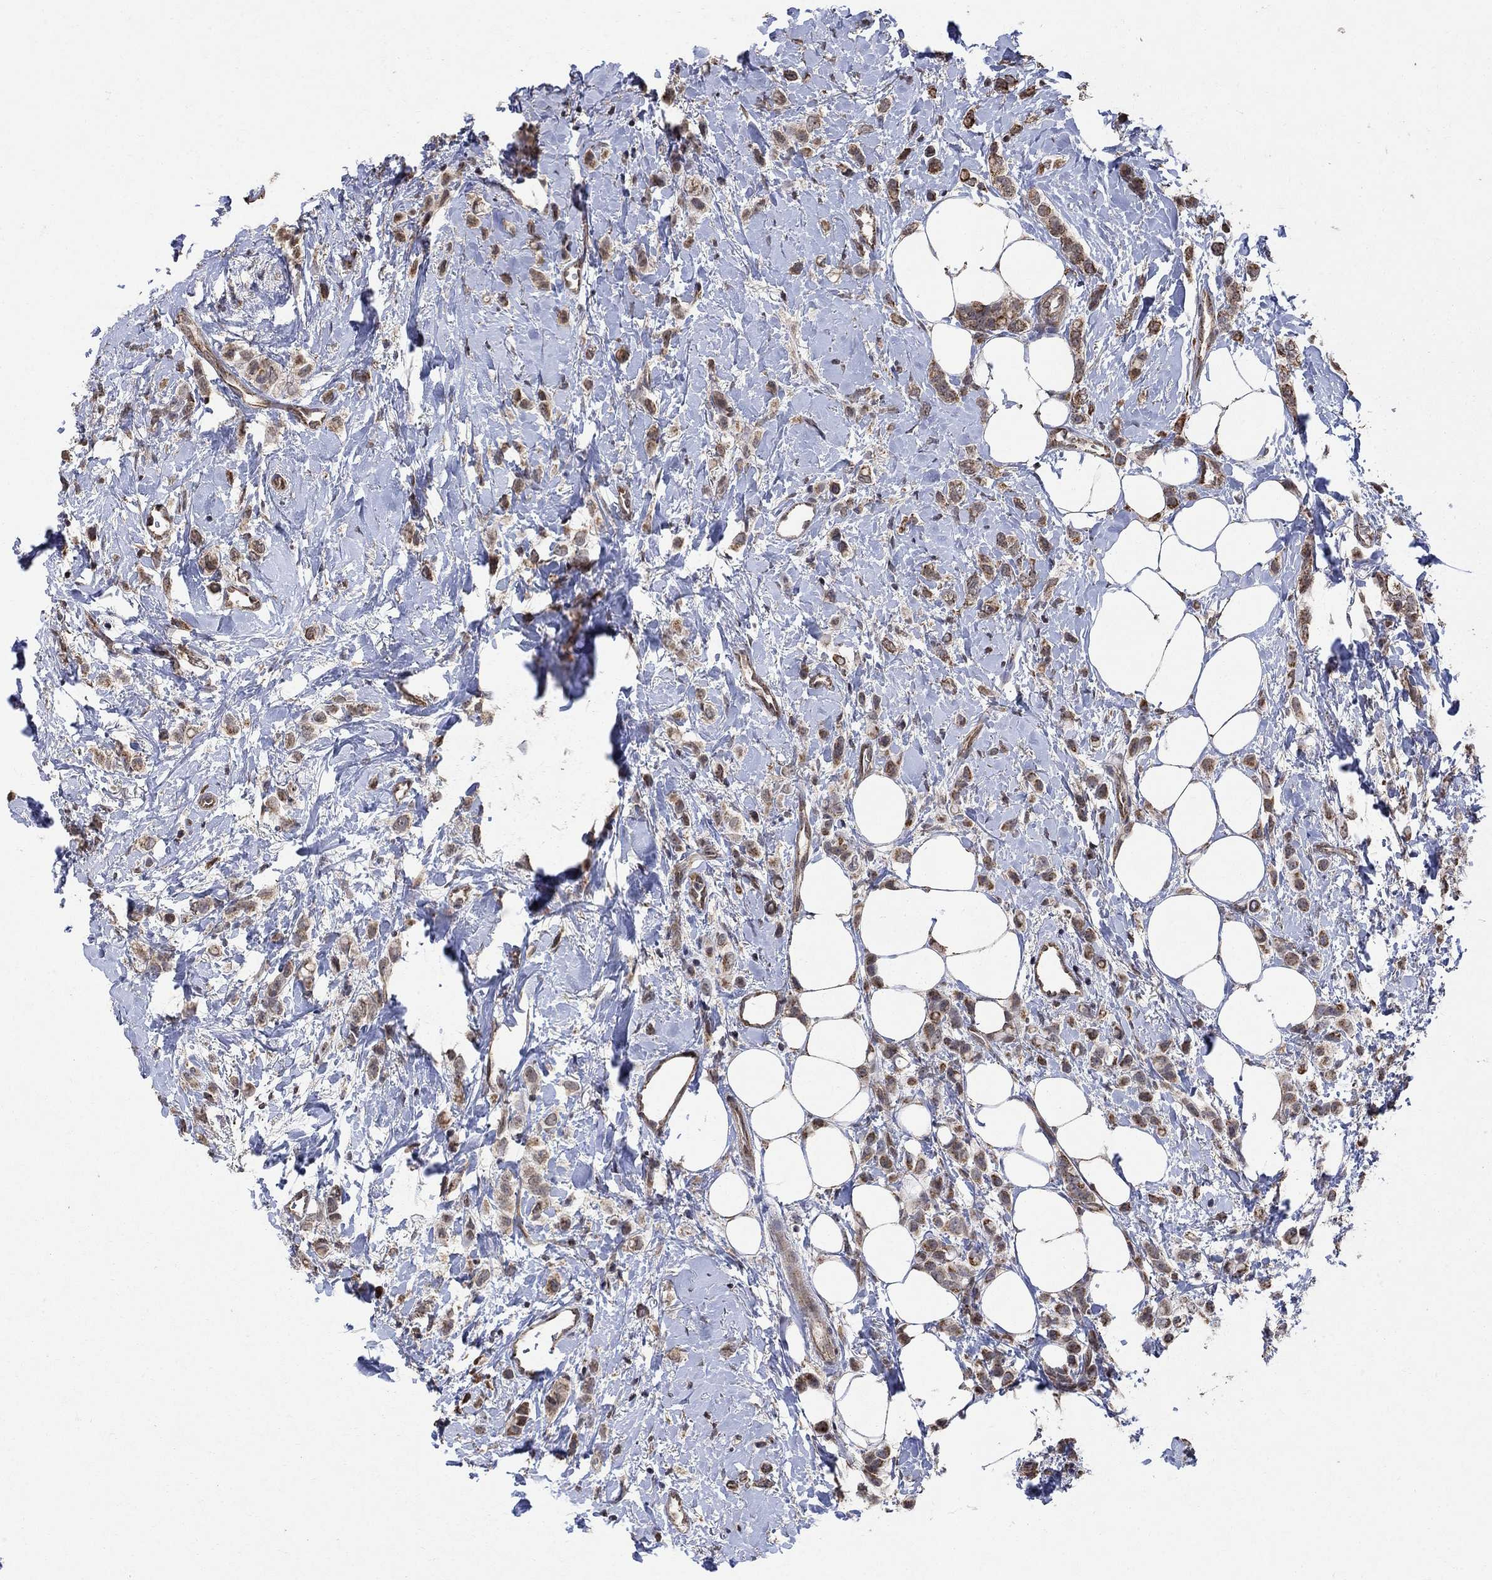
{"staining": {"intensity": "moderate", "quantity": "25%-75%", "location": "cytoplasmic/membranous,nuclear"}, "tissue": "breast cancer", "cell_type": "Tumor cells", "image_type": "cancer", "snomed": [{"axis": "morphology", "description": "Lobular carcinoma"}, {"axis": "topography", "description": "Breast"}], "caption": "An IHC image of neoplastic tissue is shown. Protein staining in brown labels moderate cytoplasmic/membranous and nuclear positivity in breast cancer (lobular carcinoma) within tumor cells.", "gene": "ANKRA2", "patient": {"sex": "female", "age": 66}}